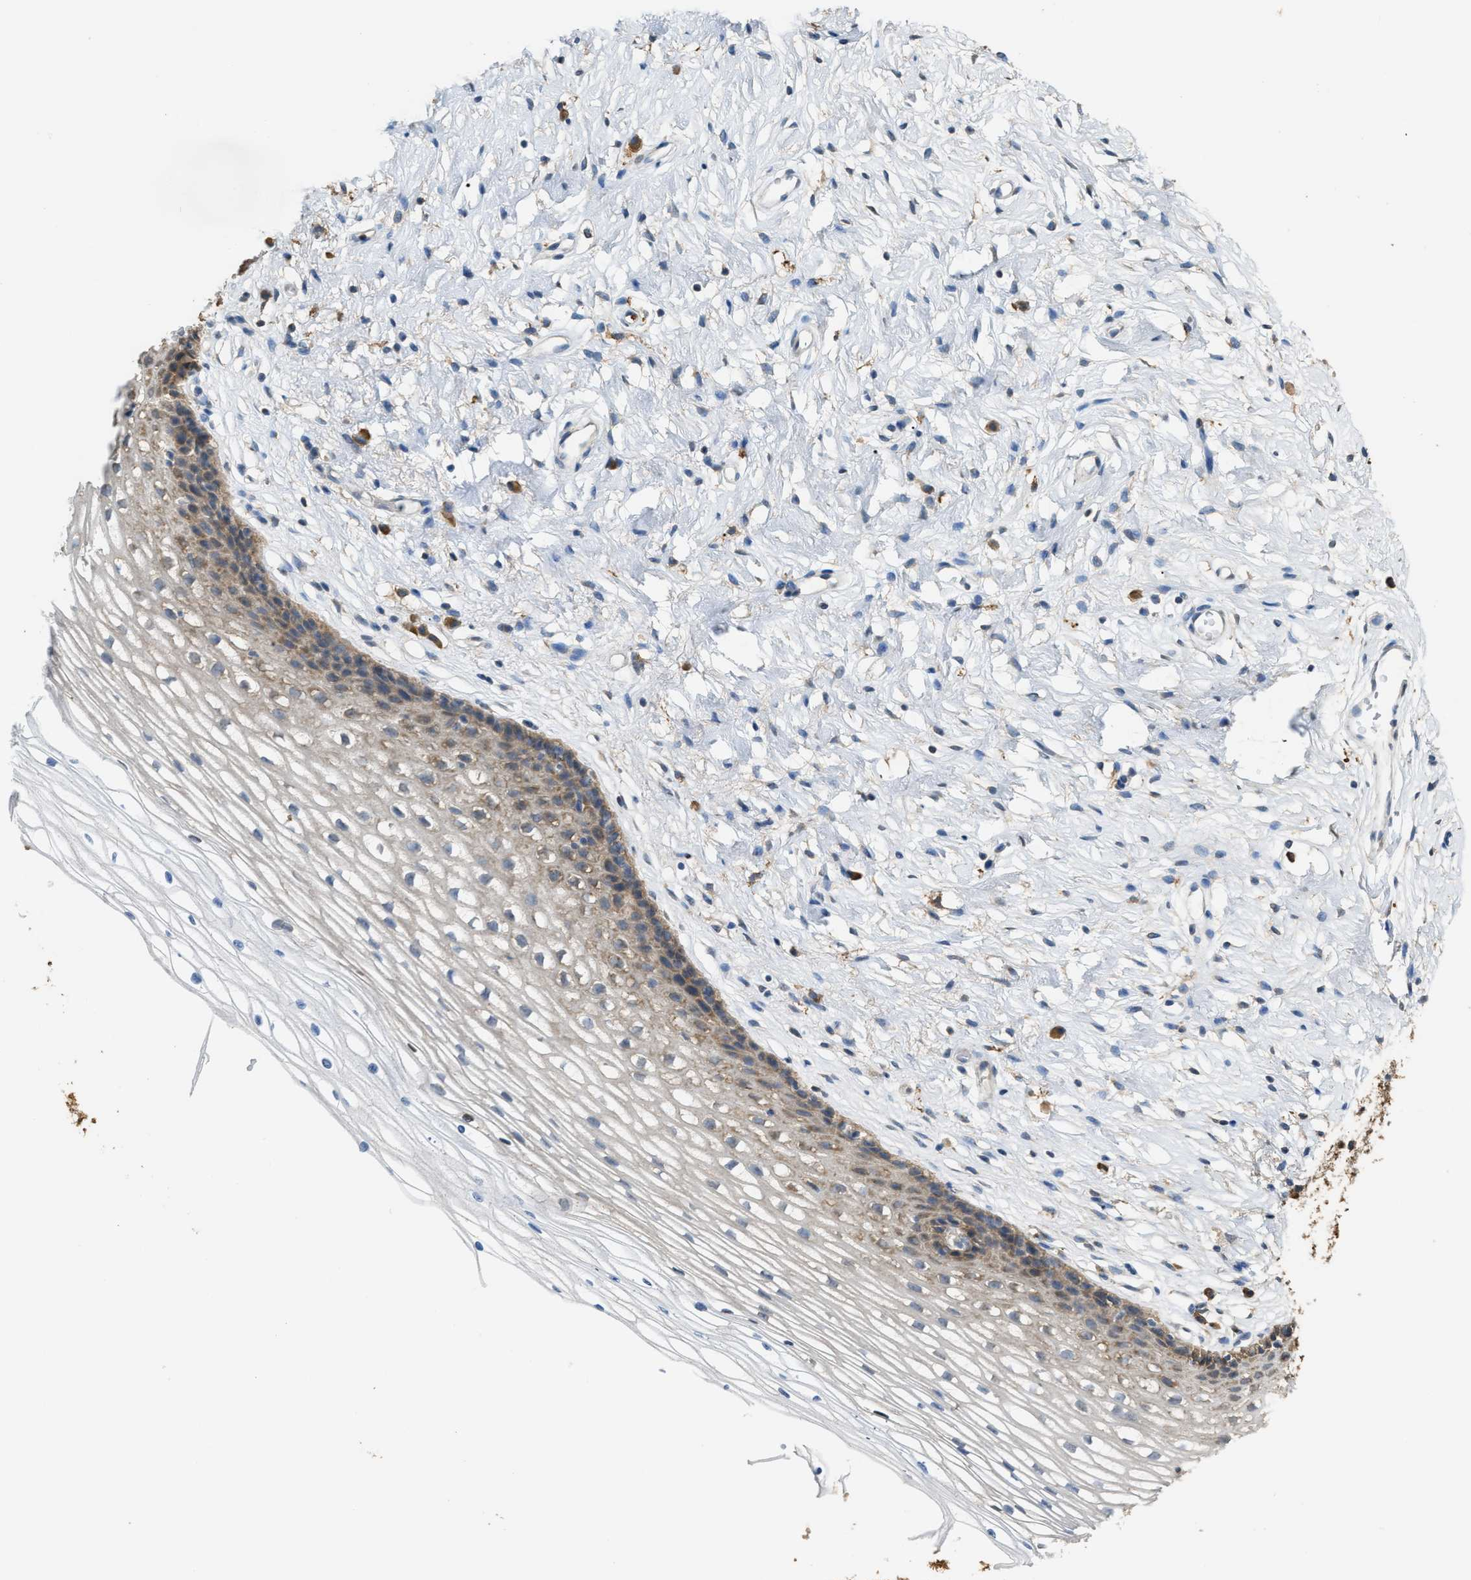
{"staining": {"intensity": "moderate", "quantity": ">75%", "location": "cytoplasmic/membranous"}, "tissue": "cervix", "cell_type": "Glandular cells", "image_type": "normal", "snomed": [{"axis": "morphology", "description": "Normal tissue, NOS"}, {"axis": "topography", "description": "Cervix"}], "caption": "Protein staining shows moderate cytoplasmic/membranous positivity in approximately >75% of glandular cells in benign cervix.", "gene": "GCN1", "patient": {"sex": "female", "age": 77}}